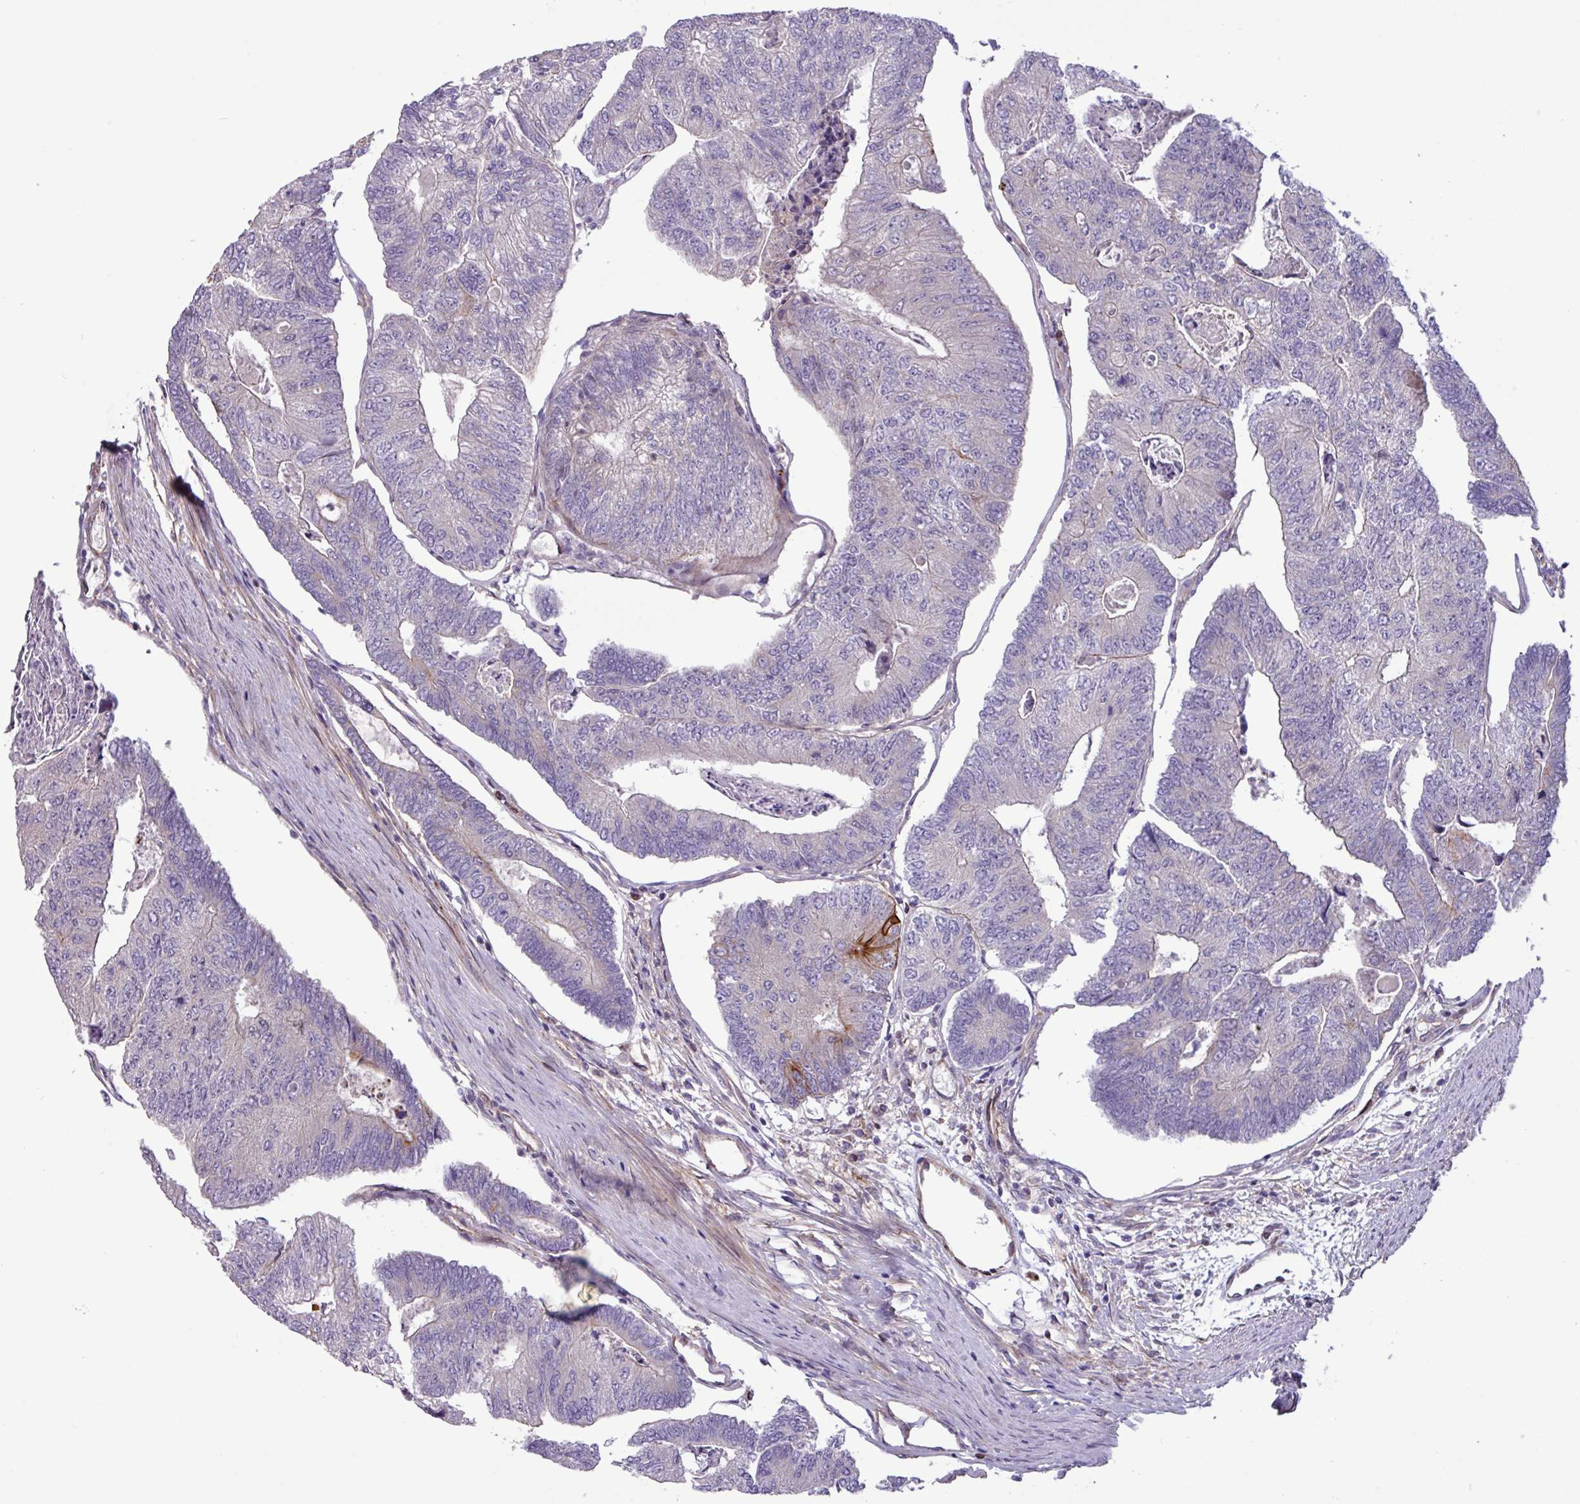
{"staining": {"intensity": "strong", "quantity": "<25%", "location": "cytoplasmic/membranous"}, "tissue": "colorectal cancer", "cell_type": "Tumor cells", "image_type": "cancer", "snomed": [{"axis": "morphology", "description": "Adenocarcinoma, NOS"}, {"axis": "topography", "description": "Colon"}], "caption": "Immunohistochemistry (DAB (3,3'-diaminobenzidine)) staining of human colorectal adenocarcinoma displays strong cytoplasmic/membranous protein expression in about <25% of tumor cells.", "gene": "CNTRL", "patient": {"sex": "female", "age": 67}}